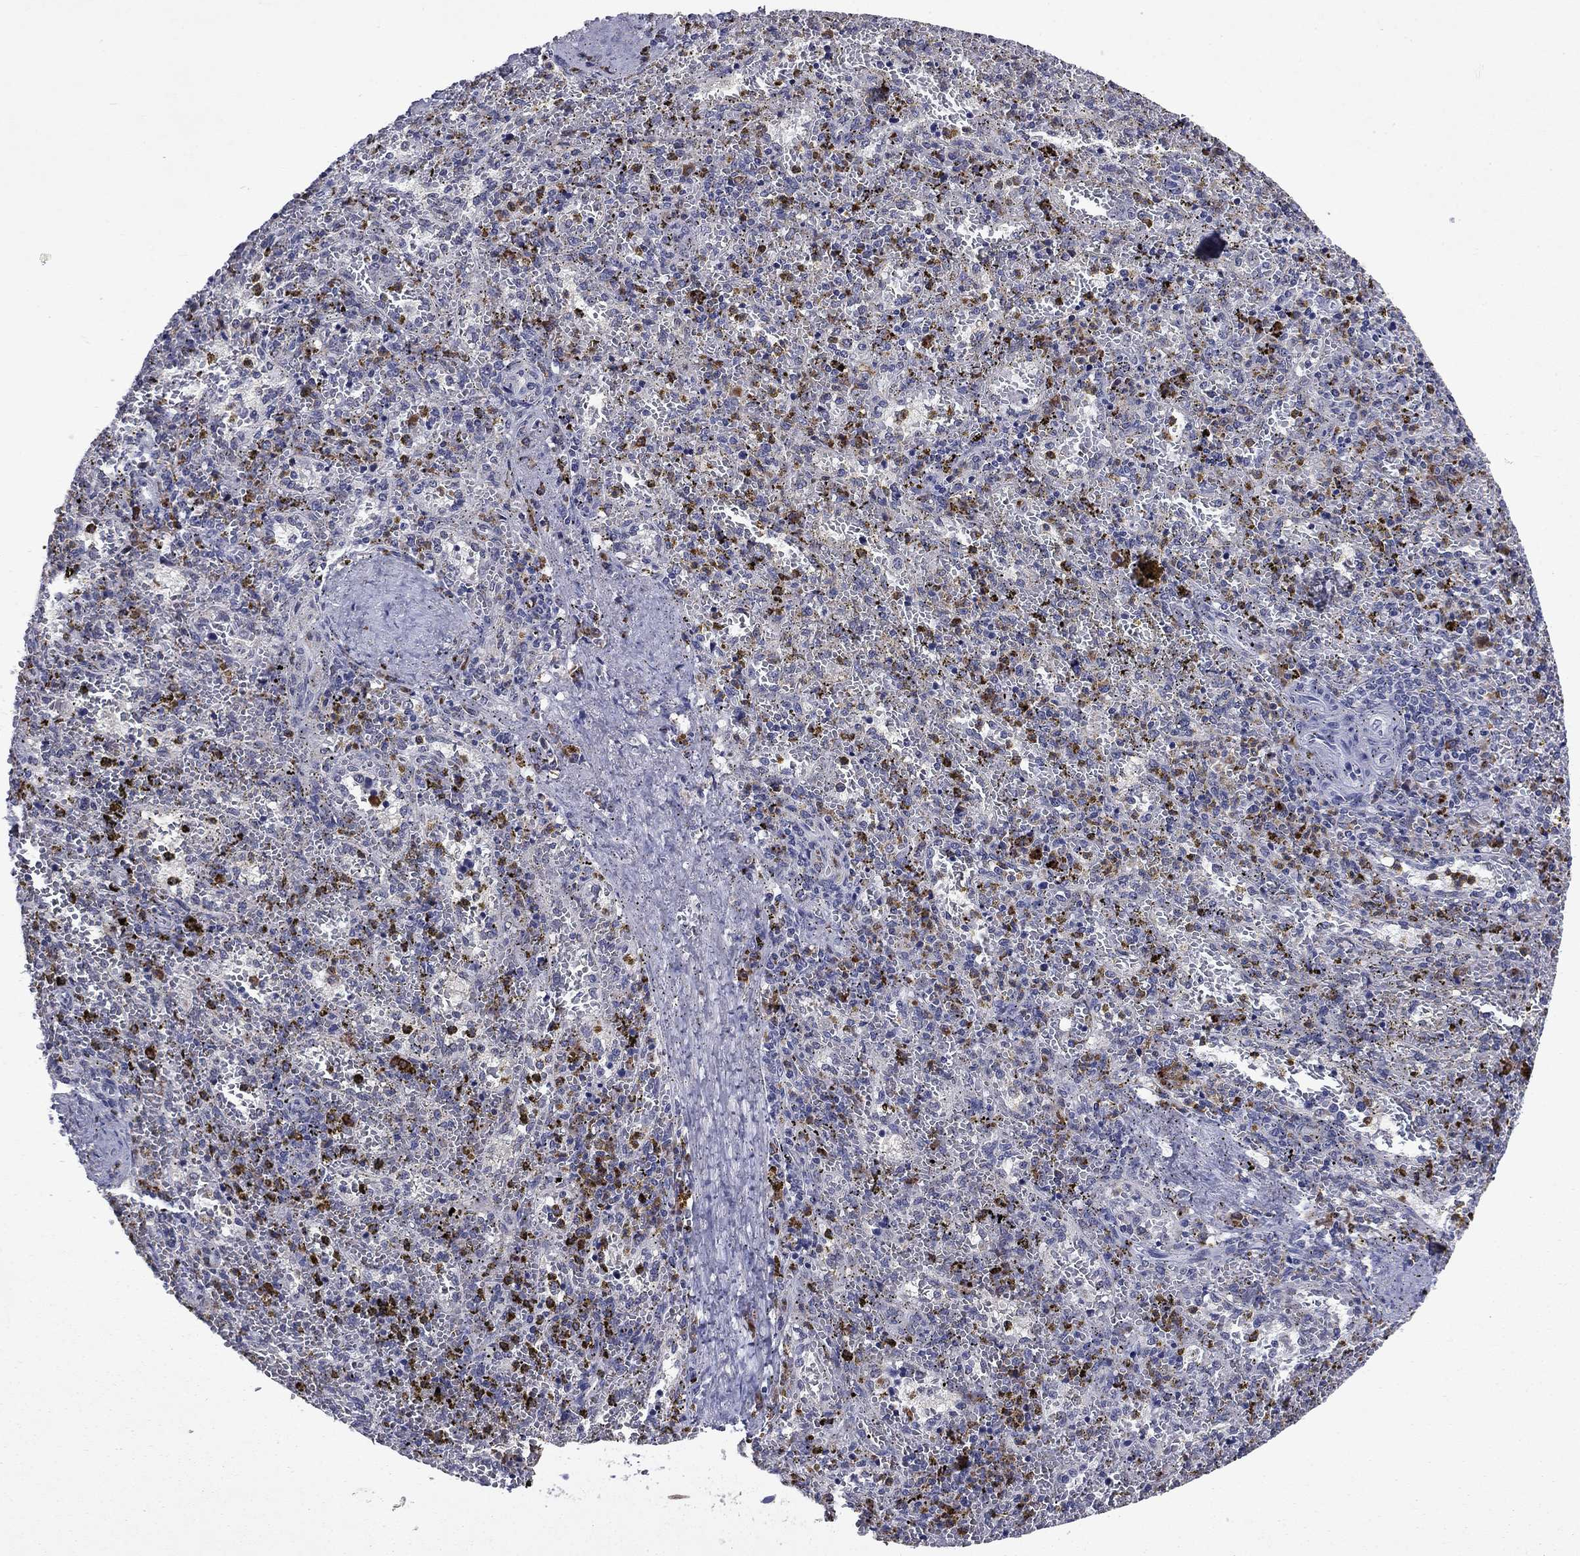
{"staining": {"intensity": "negative", "quantity": "none", "location": "none"}, "tissue": "spleen", "cell_type": "Cells in red pulp", "image_type": "normal", "snomed": [{"axis": "morphology", "description": "Normal tissue, NOS"}, {"axis": "topography", "description": "Spleen"}], "caption": "Immunohistochemistry of normal human spleen reveals no staining in cells in red pulp. (DAB (3,3'-diaminobenzidine) IHC visualized using brightfield microscopy, high magnification).", "gene": "ECM1", "patient": {"sex": "female", "age": 50}}